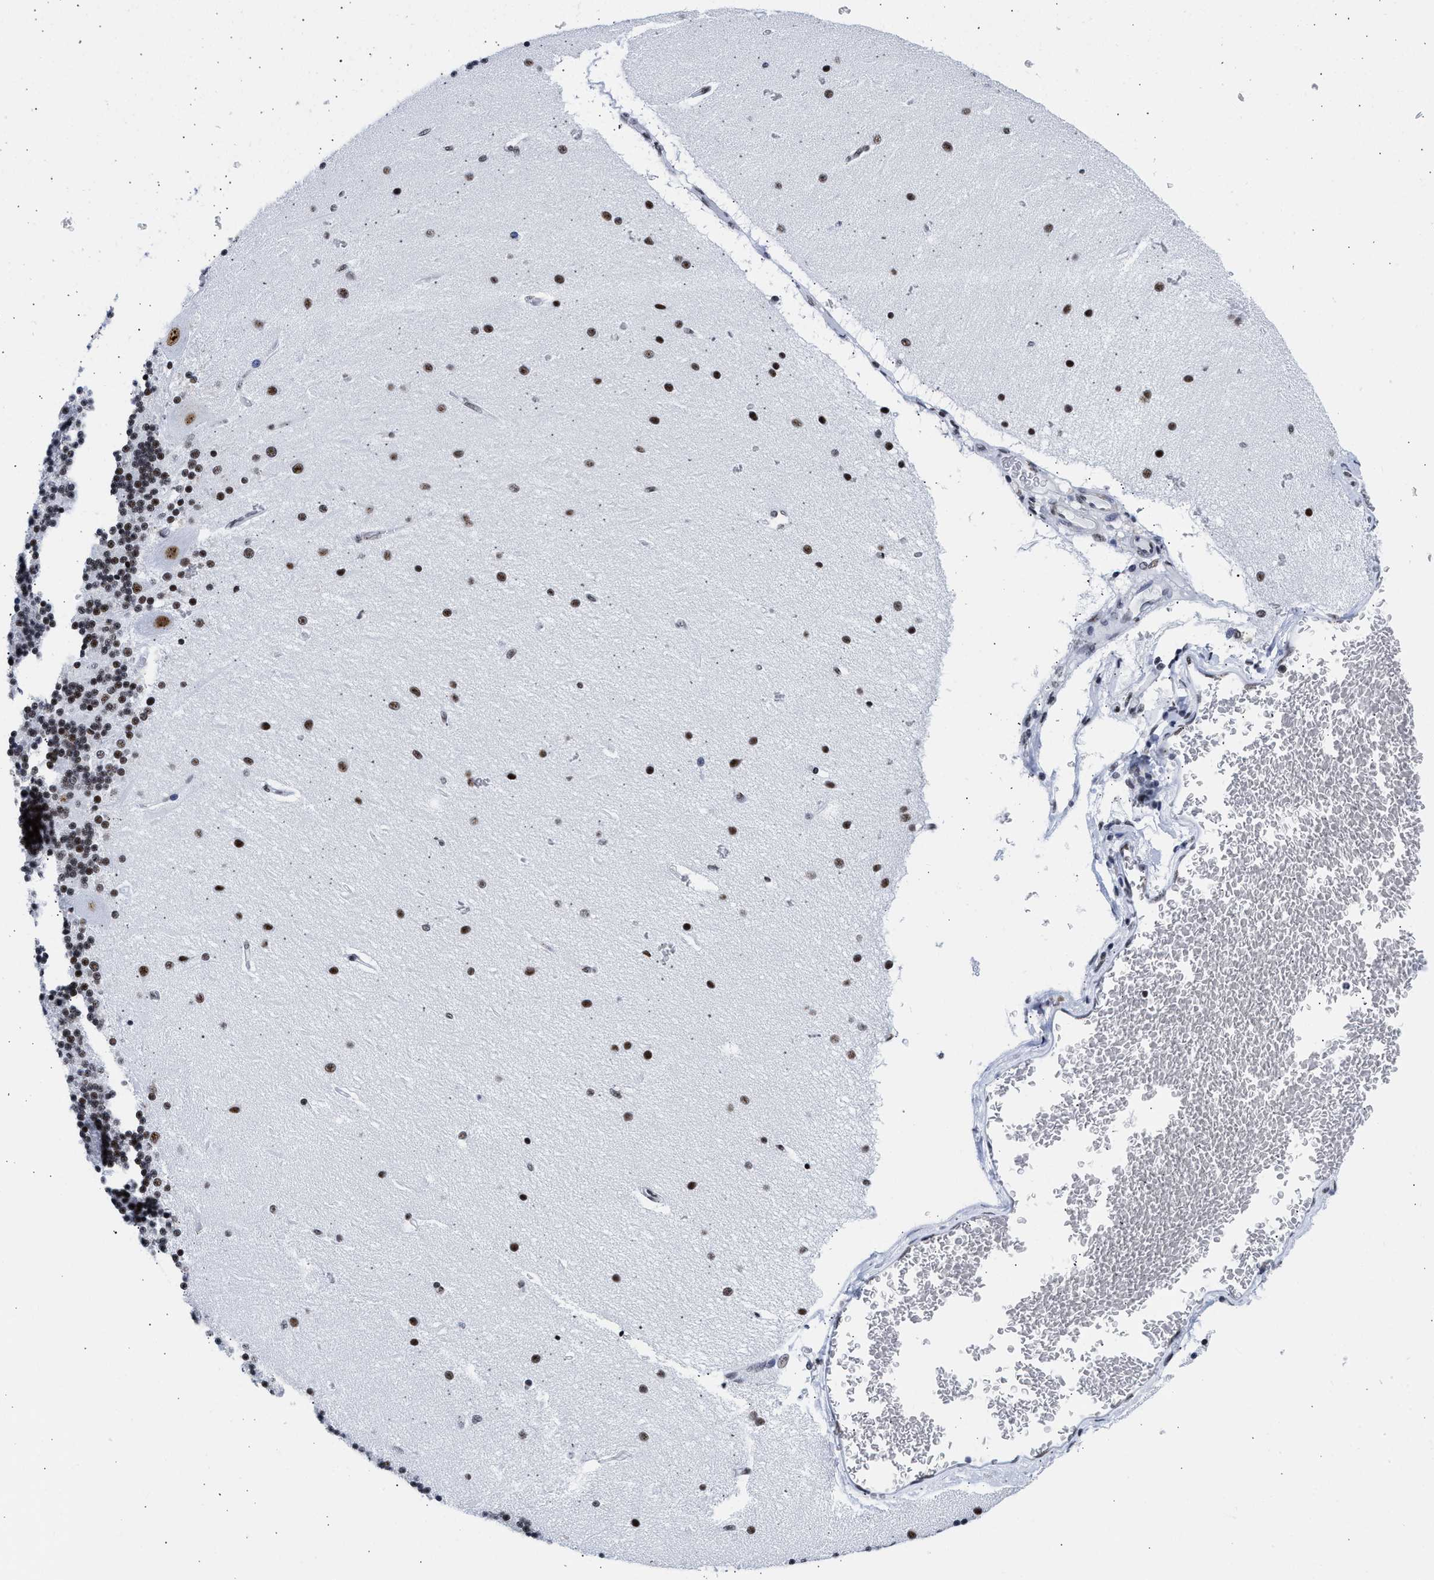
{"staining": {"intensity": "strong", "quantity": ">75%", "location": "nuclear"}, "tissue": "cerebellum", "cell_type": "Cells in granular layer", "image_type": "normal", "snomed": [{"axis": "morphology", "description": "Normal tissue, NOS"}, {"axis": "topography", "description": "Cerebellum"}], "caption": "Strong nuclear protein staining is appreciated in about >75% of cells in granular layer in cerebellum.", "gene": "RBM8A", "patient": {"sex": "female", "age": 54}}